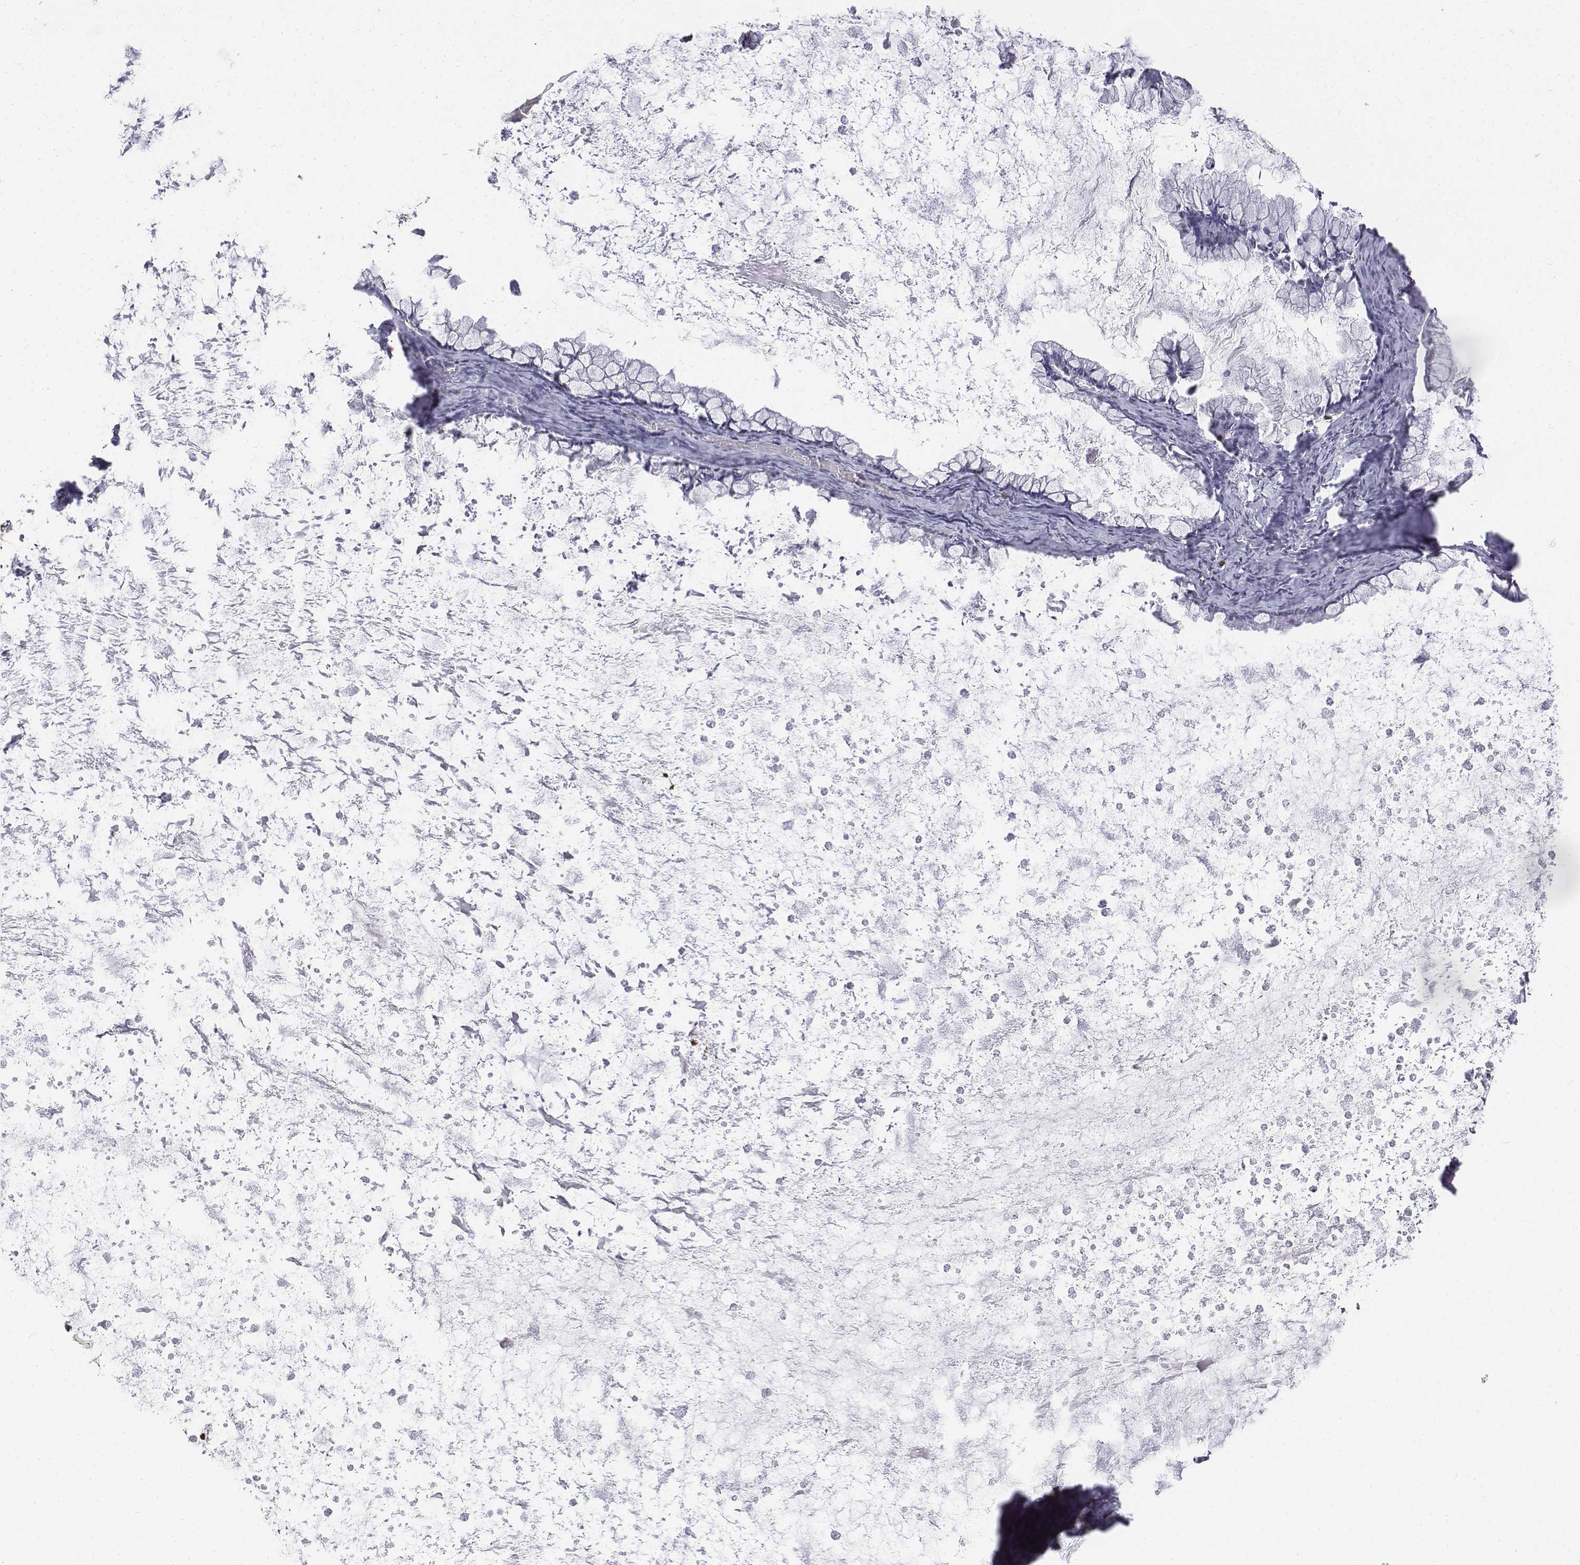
{"staining": {"intensity": "negative", "quantity": "none", "location": "none"}, "tissue": "ovarian cancer", "cell_type": "Tumor cells", "image_type": "cancer", "snomed": [{"axis": "morphology", "description": "Cystadenocarcinoma, mucinous, NOS"}, {"axis": "topography", "description": "Ovary"}], "caption": "This is an immunohistochemistry (IHC) micrograph of human ovarian cancer. There is no expression in tumor cells.", "gene": "CD3E", "patient": {"sex": "female", "age": 67}}